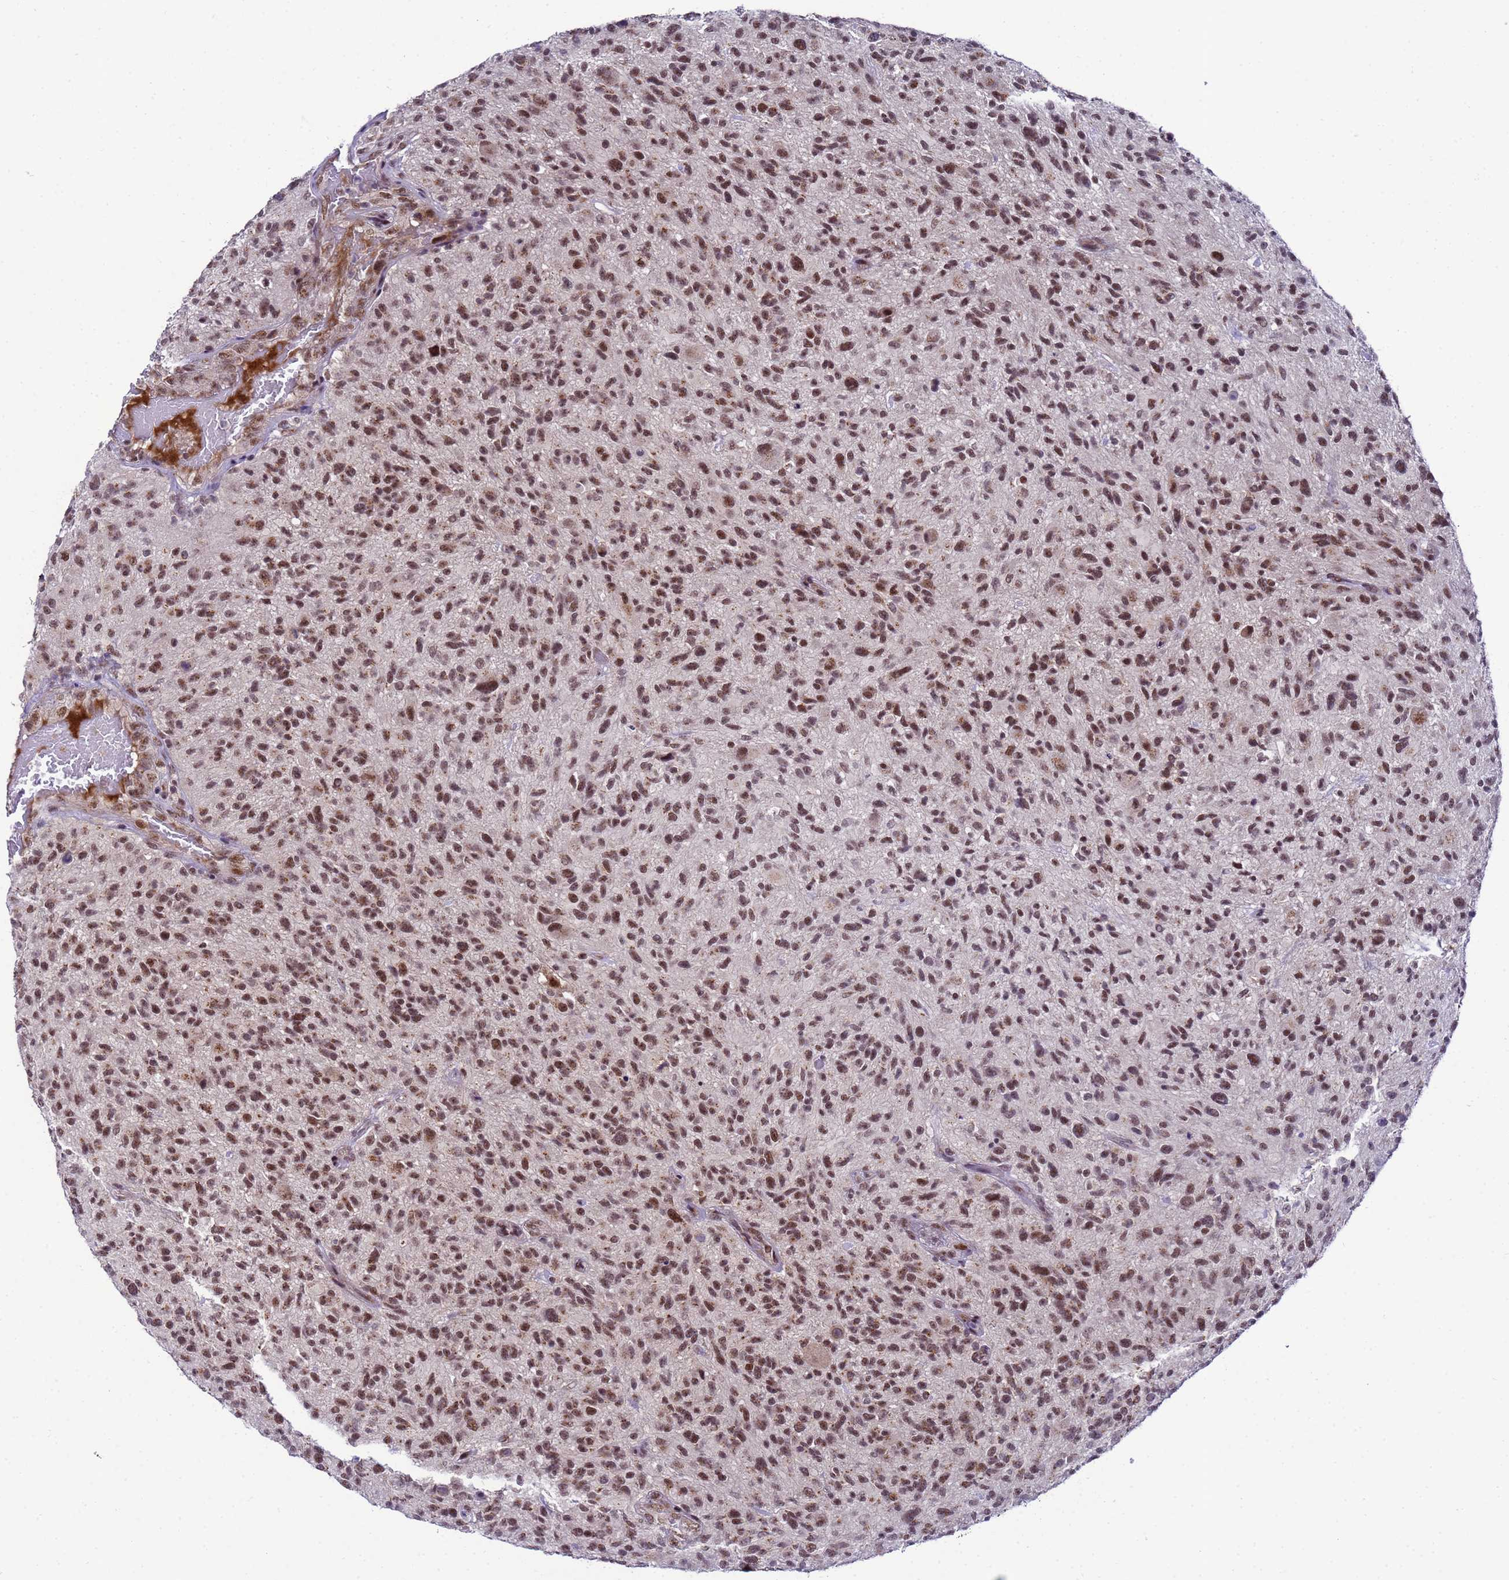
{"staining": {"intensity": "moderate", "quantity": ">75%", "location": "cytoplasmic/membranous,nuclear"}, "tissue": "glioma", "cell_type": "Tumor cells", "image_type": "cancer", "snomed": [{"axis": "morphology", "description": "Glioma, malignant, High grade"}, {"axis": "topography", "description": "Brain"}], "caption": "Moderate cytoplasmic/membranous and nuclear protein expression is appreciated in approximately >75% of tumor cells in glioma. (DAB IHC with brightfield microscopy, high magnification).", "gene": "C19orf47", "patient": {"sex": "male", "age": 47}}